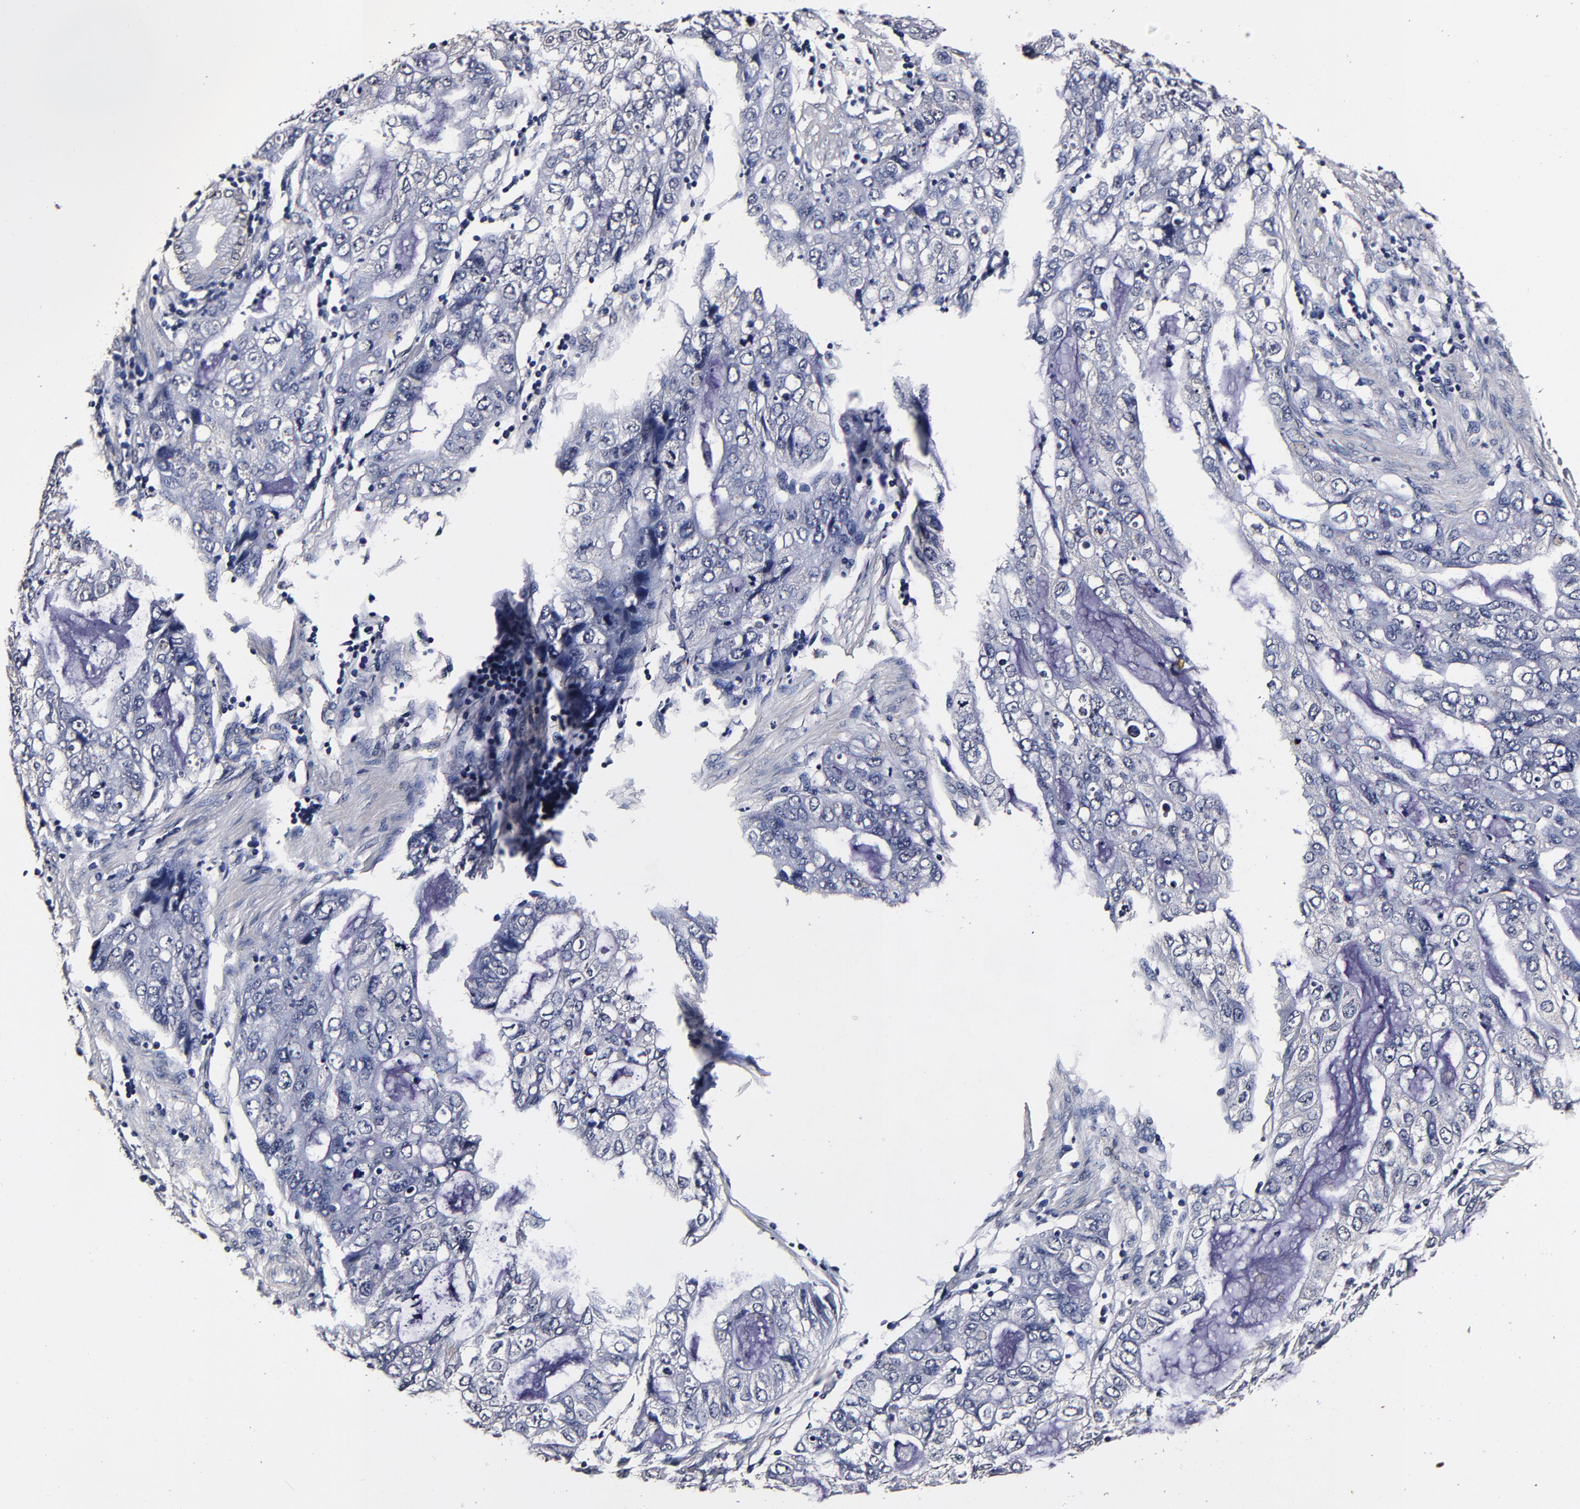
{"staining": {"intensity": "negative", "quantity": "none", "location": "none"}, "tissue": "stomach cancer", "cell_type": "Tumor cells", "image_type": "cancer", "snomed": [{"axis": "morphology", "description": "Adenocarcinoma, NOS"}, {"axis": "topography", "description": "Stomach, upper"}], "caption": "DAB (3,3'-diaminobenzidine) immunohistochemical staining of human stomach cancer exhibits no significant expression in tumor cells.", "gene": "MMP15", "patient": {"sex": "female", "age": 52}}